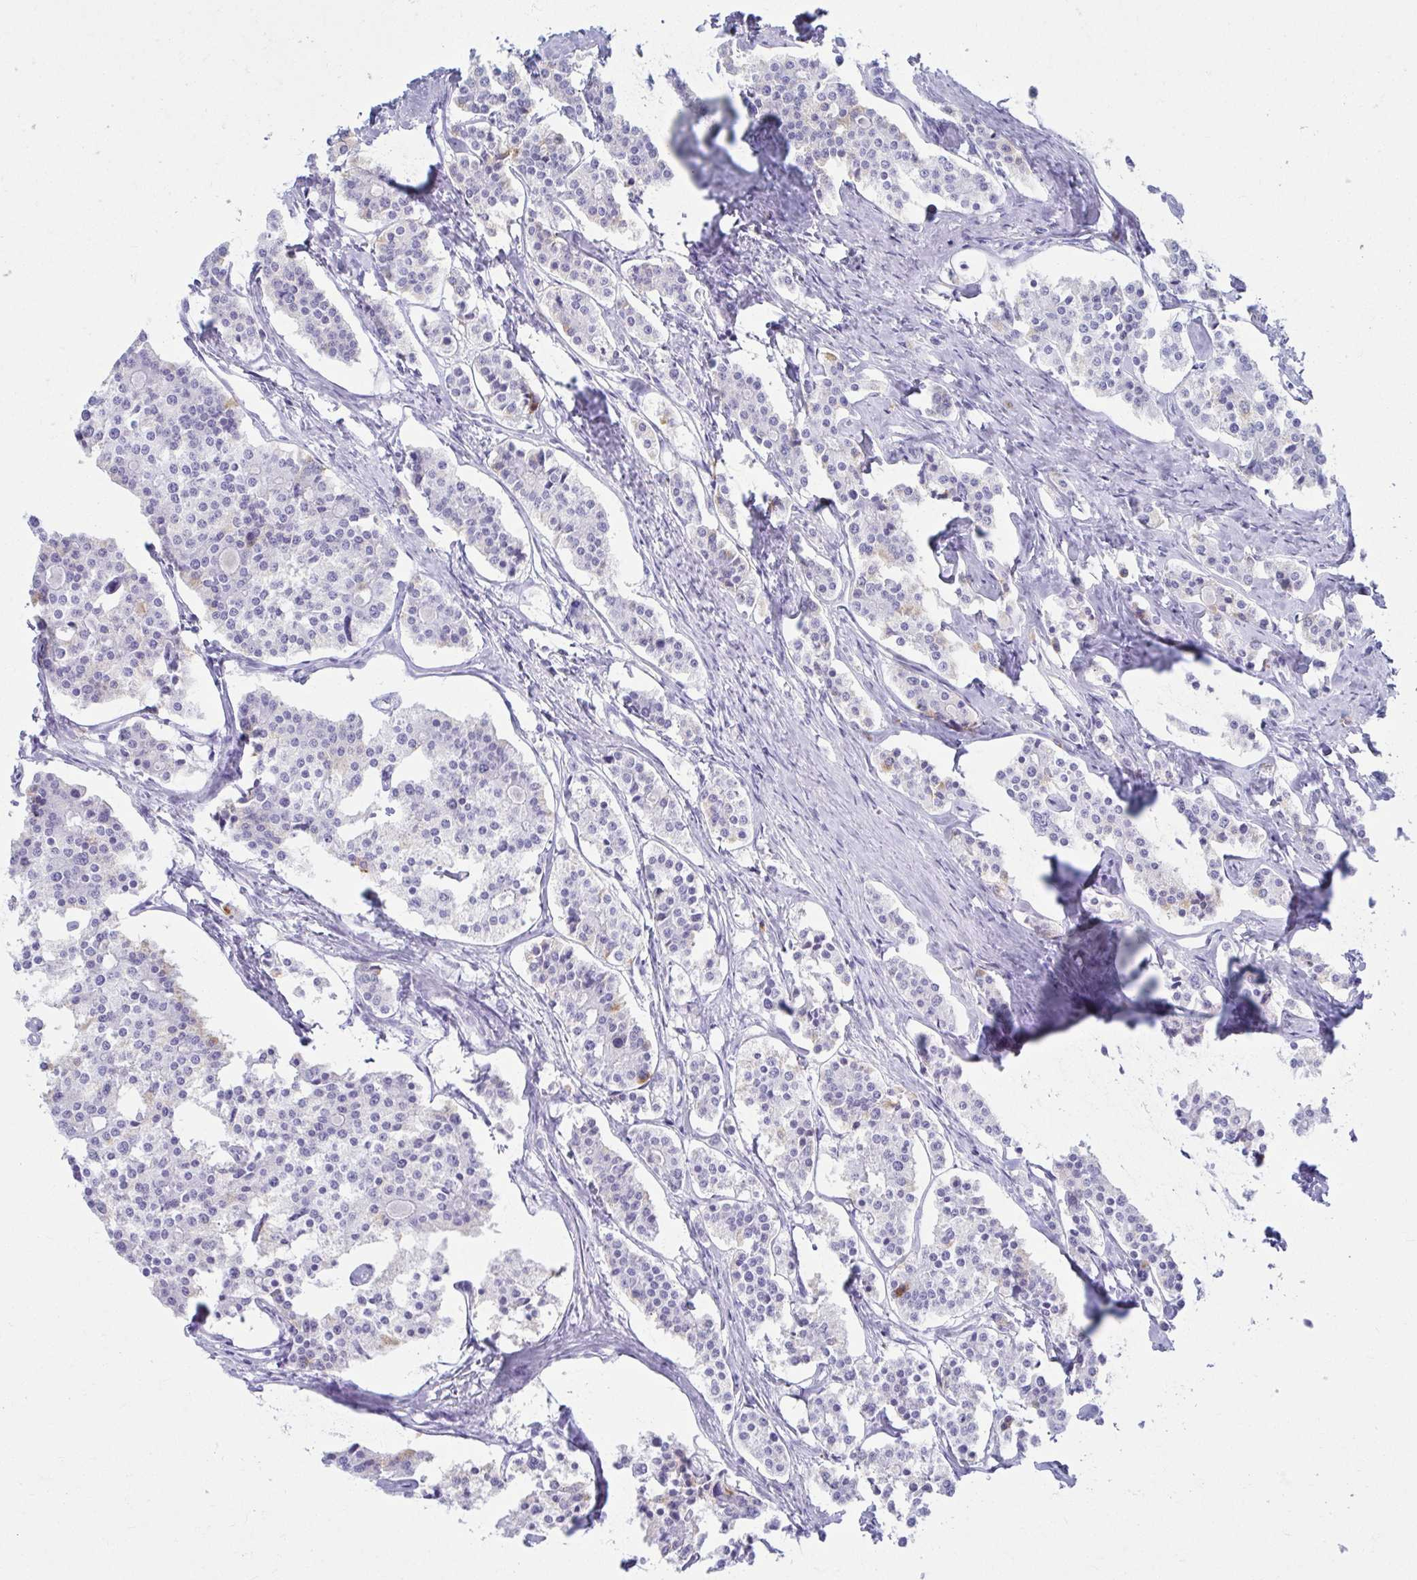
{"staining": {"intensity": "negative", "quantity": "none", "location": "none"}, "tissue": "carcinoid", "cell_type": "Tumor cells", "image_type": "cancer", "snomed": [{"axis": "morphology", "description": "Carcinoid, malignant, NOS"}, {"axis": "topography", "description": "Small intestine"}], "caption": "A photomicrograph of carcinoid stained for a protein shows no brown staining in tumor cells.", "gene": "ATP4B", "patient": {"sex": "male", "age": 63}}